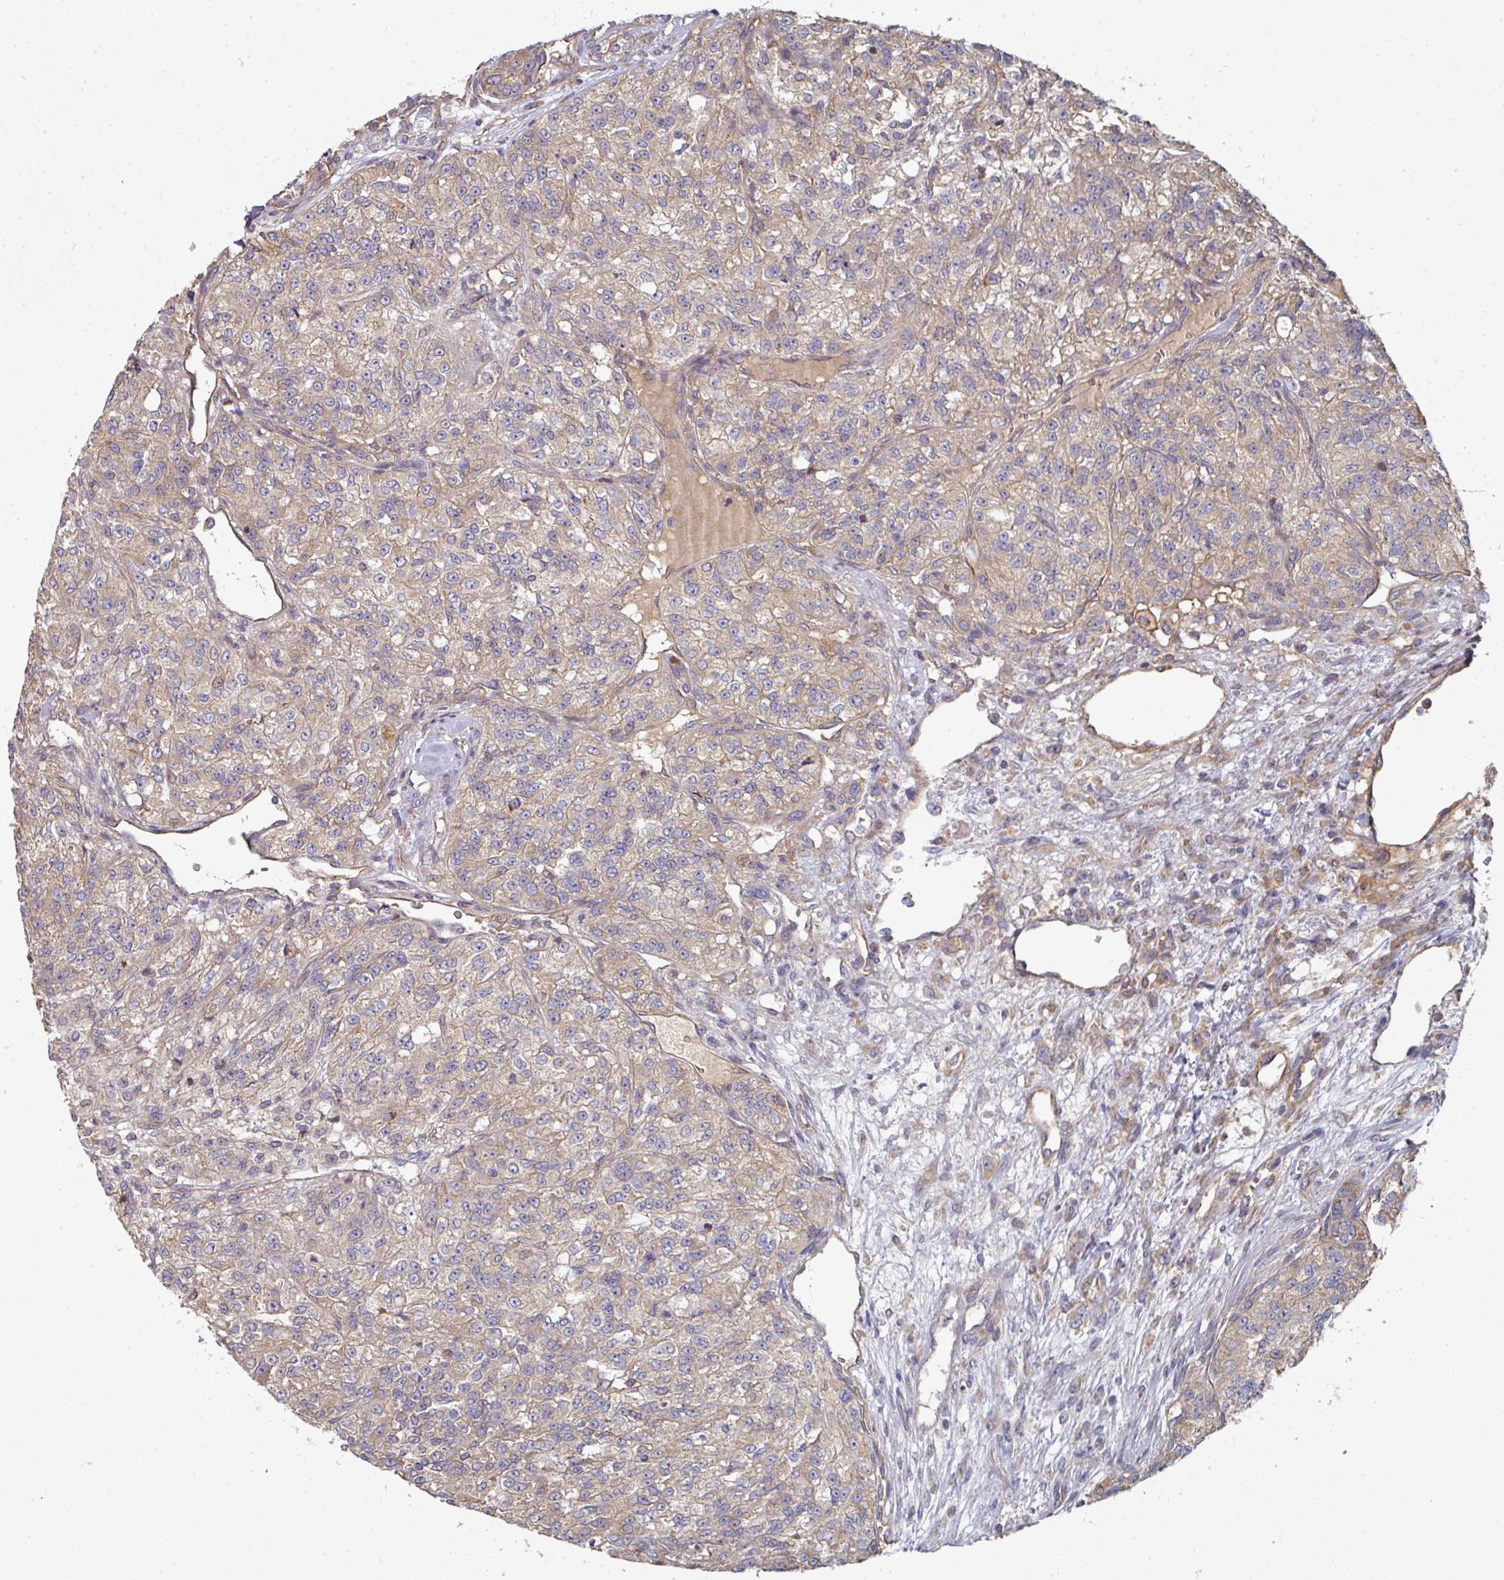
{"staining": {"intensity": "weak", "quantity": ">75%", "location": "cytoplasmic/membranous"}, "tissue": "renal cancer", "cell_type": "Tumor cells", "image_type": "cancer", "snomed": [{"axis": "morphology", "description": "Adenocarcinoma, NOS"}, {"axis": "topography", "description": "Kidney"}], "caption": "IHC (DAB) staining of renal adenocarcinoma demonstrates weak cytoplasmic/membranous protein staining in approximately >75% of tumor cells. (DAB = brown stain, brightfield microscopy at high magnification).", "gene": "EDEM2", "patient": {"sex": "female", "age": 63}}